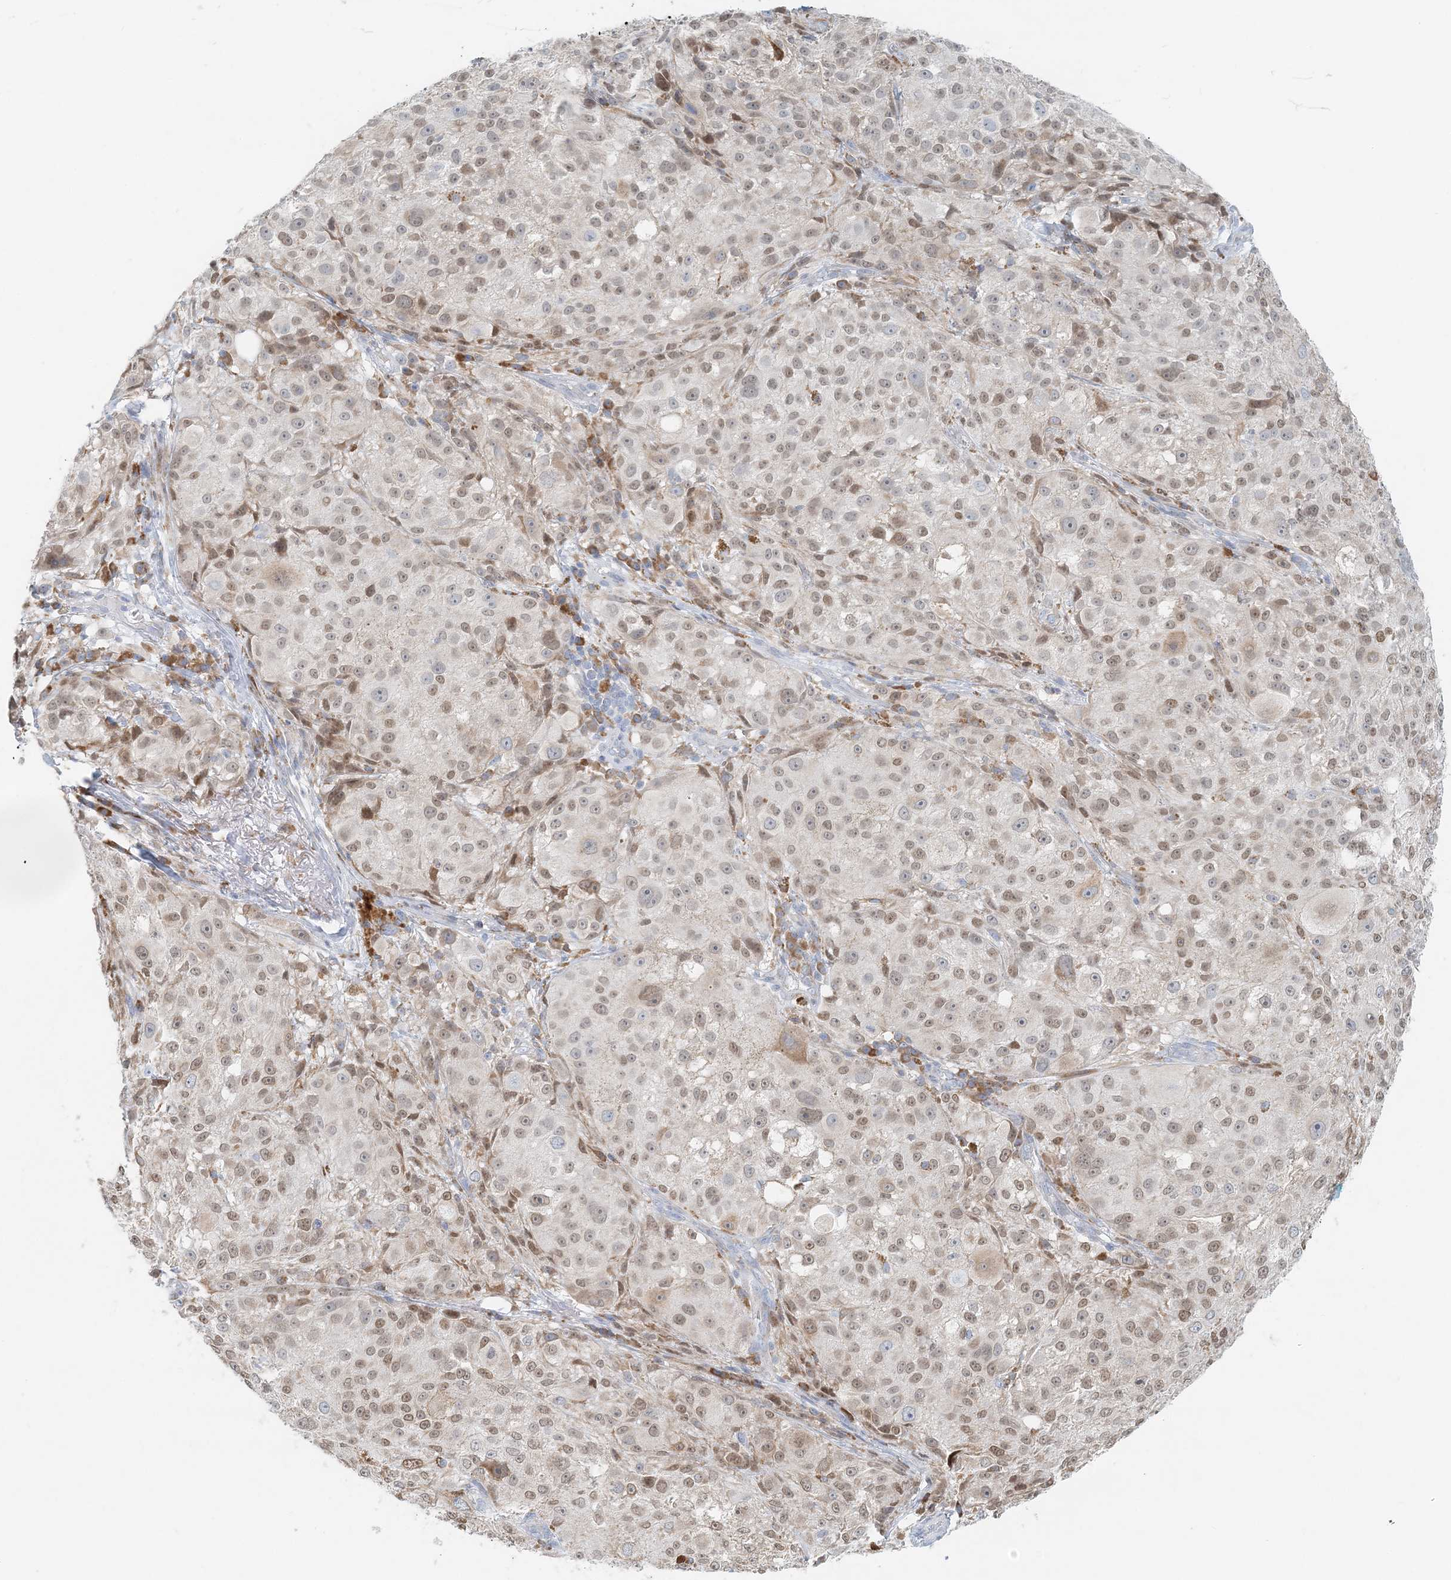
{"staining": {"intensity": "moderate", "quantity": ">75%", "location": "nuclear"}, "tissue": "melanoma", "cell_type": "Tumor cells", "image_type": "cancer", "snomed": [{"axis": "morphology", "description": "Necrosis, NOS"}, {"axis": "morphology", "description": "Malignant melanoma, NOS"}, {"axis": "topography", "description": "Skin"}], "caption": "This micrograph reveals malignant melanoma stained with immunohistochemistry to label a protein in brown. The nuclear of tumor cells show moderate positivity for the protein. Nuclei are counter-stained blue.", "gene": "STK11IP", "patient": {"sex": "female", "age": 87}}